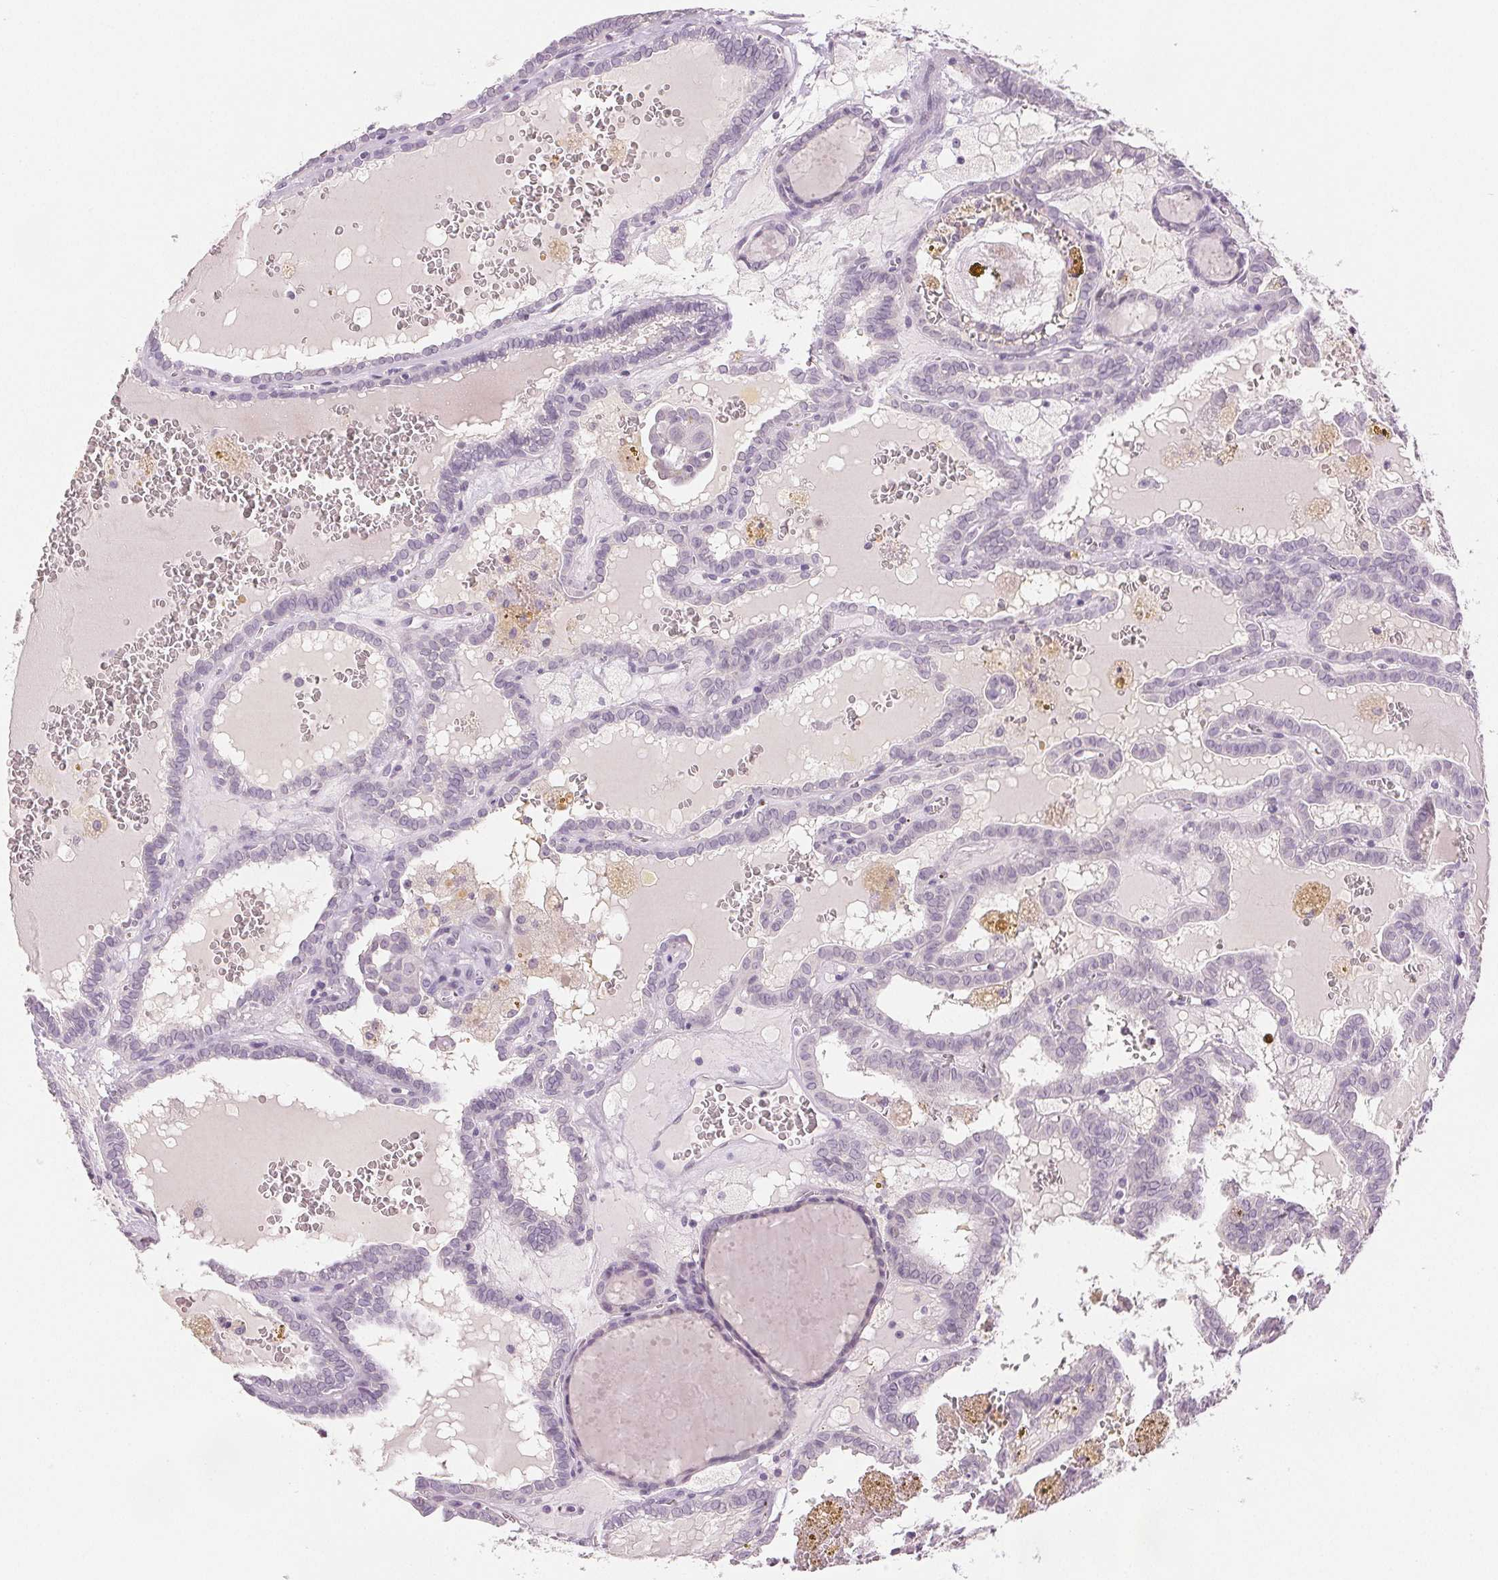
{"staining": {"intensity": "negative", "quantity": "none", "location": "none"}, "tissue": "thyroid cancer", "cell_type": "Tumor cells", "image_type": "cancer", "snomed": [{"axis": "morphology", "description": "Papillary adenocarcinoma, NOS"}, {"axis": "topography", "description": "Thyroid gland"}], "caption": "A photomicrograph of thyroid papillary adenocarcinoma stained for a protein reveals no brown staining in tumor cells. (DAB immunohistochemistry (IHC), high magnification).", "gene": "SCGN", "patient": {"sex": "female", "age": 39}}